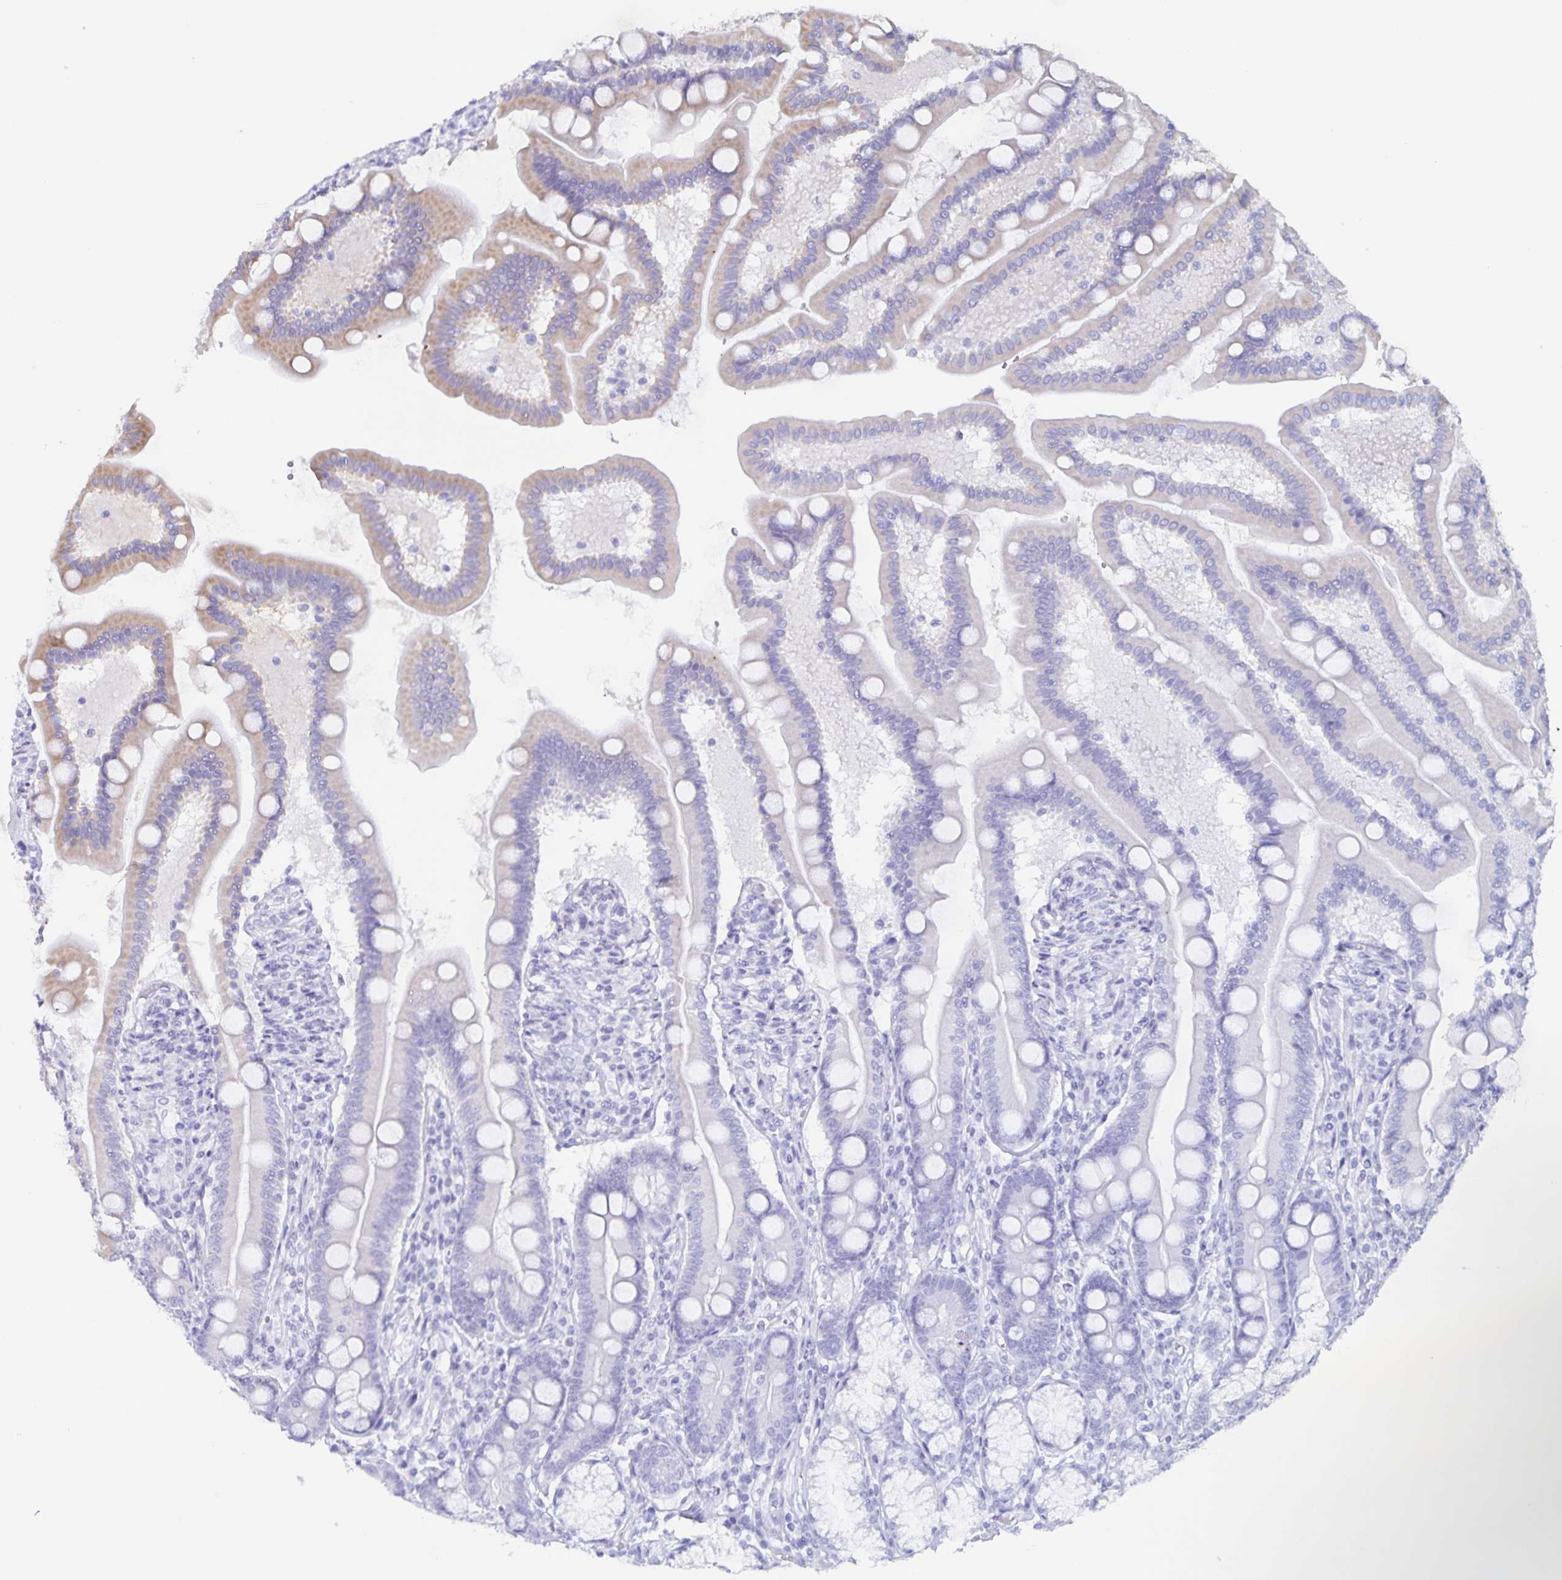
{"staining": {"intensity": "negative", "quantity": "none", "location": "none"}, "tissue": "duodenum", "cell_type": "Glandular cells", "image_type": "normal", "snomed": [{"axis": "morphology", "description": "Normal tissue, NOS"}, {"axis": "topography", "description": "Duodenum"}], "caption": "The micrograph demonstrates no staining of glandular cells in normal duodenum. The staining was performed using DAB (3,3'-diaminobenzidine) to visualize the protein expression in brown, while the nuclei were stained in blue with hematoxylin (Magnification: 20x).", "gene": "RPL36A", "patient": {"sex": "female", "age": 67}}